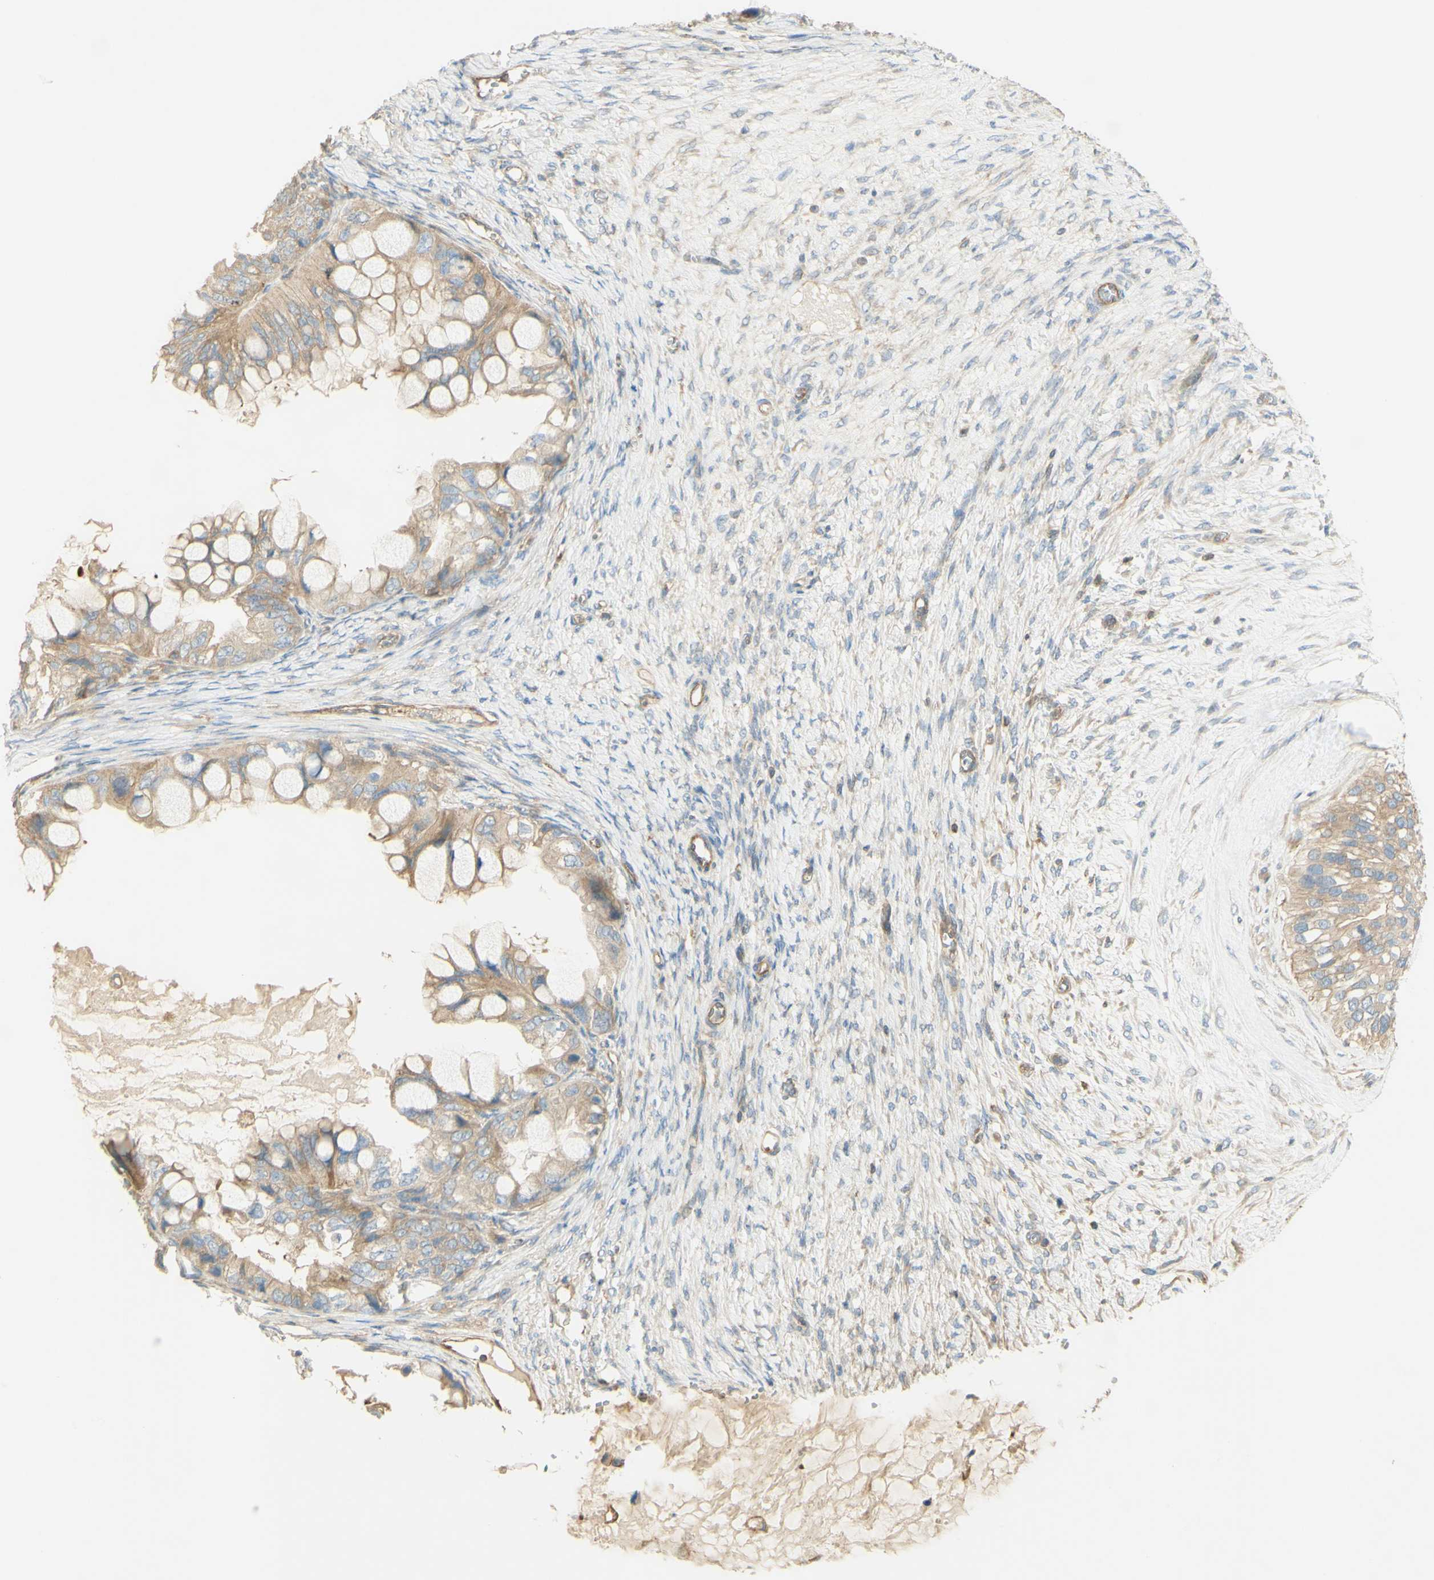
{"staining": {"intensity": "moderate", "quantity": ">75%", "location": "cytoplasmic/membranous"}, "tissue": "ovarian cancer", "cell_type": "Tumor cells", "image_type": "cancer", "snomed": [{"axis": "morphology", "description": "Cystadenocarcinoma, mucinous, NOS"}, {"axis": "topography", "description": "Ovary"}], "caption": "A medium amount of moderate cytoplasmic/membranous expression is seen in about >75% of tumor cells in mucinous cystadenocarcinoma (ovarian) tissue. The staining was performed using DAB (3,3'-diaminobenzidine), with brown indicating positive protein expression. Nuclei are stained blue with hematoxylin.", "gene": "IKBKG", "patient": {"sex": "female", "age": 80}}